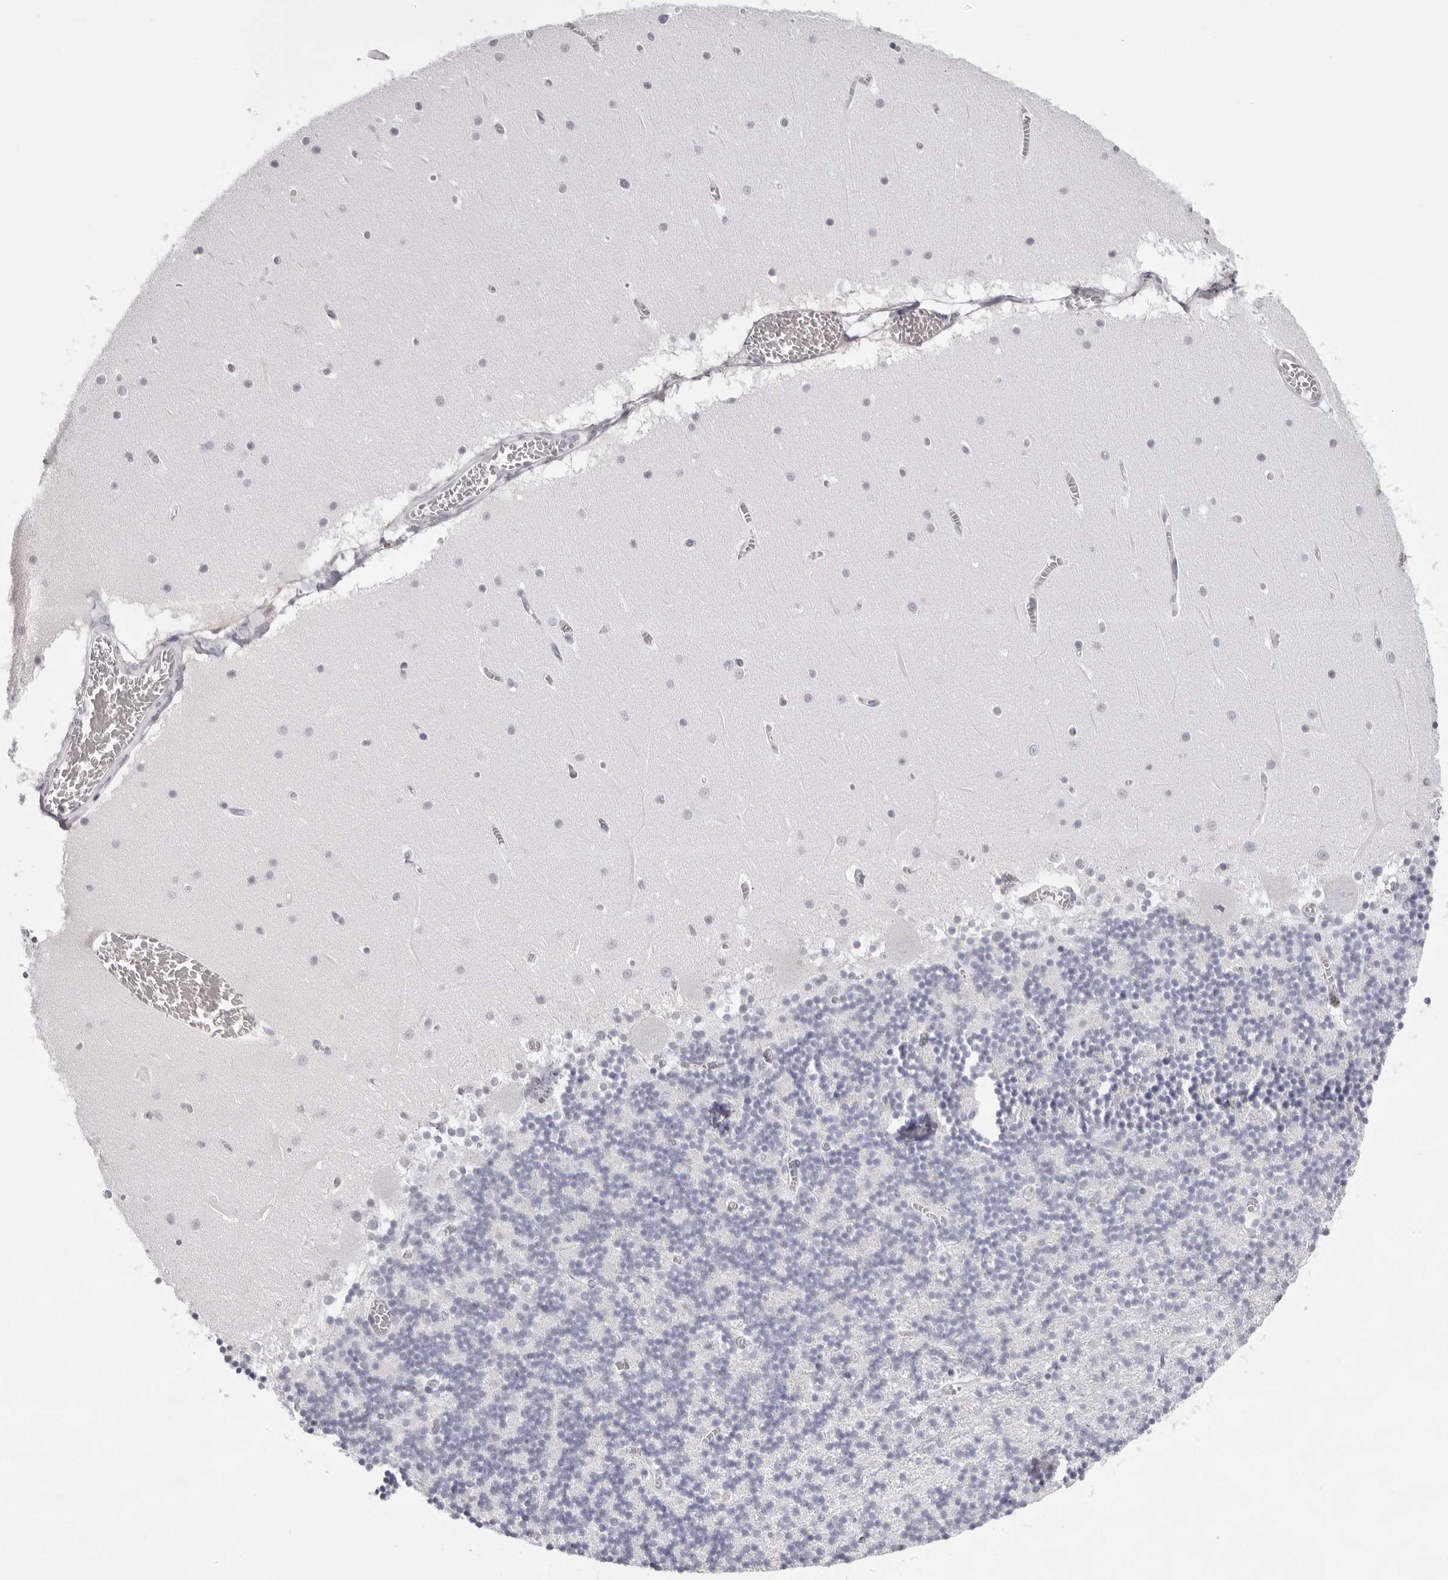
{"staining": {"intensity": "negative", "quantity": "none", "location": "none"}, "tissue": "cerebellum", "cell_type": "Cells in granular layer", "image_type": "normal", "snomed": [{"axis": "morphology", "description": "Normal tissue, NOS"}, {"axis": "topography", "description": "Cerebellum"}], "caption": "Human cerebellum stained for a protein using IHC exhibits no staining in cells in granular layer.", "gene": "SMIM2", "patient": {"sex": "female", "age": 28}}